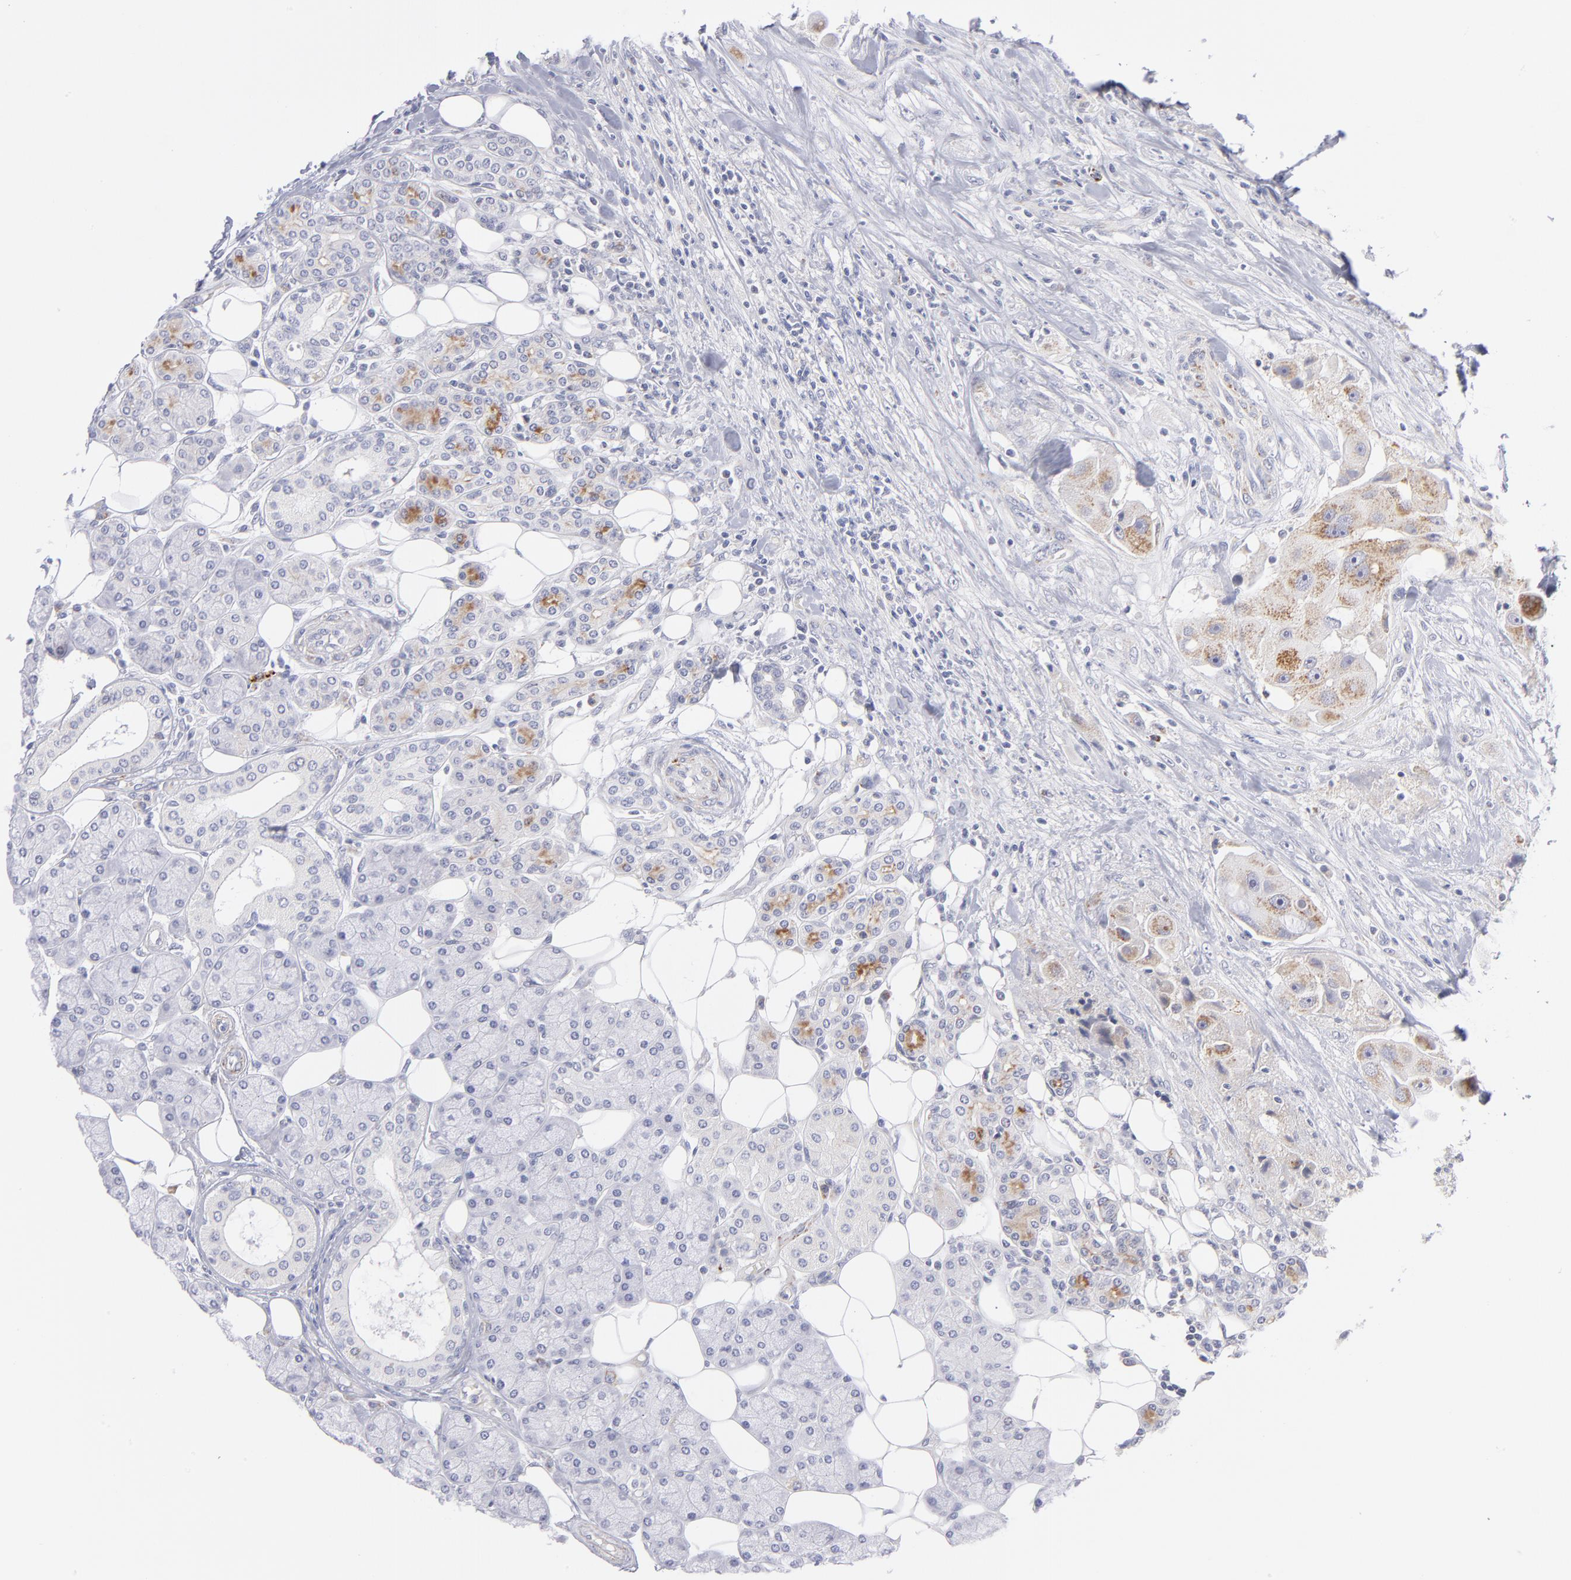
{"staining": {"intensity": "moderate", "quantity": "25%-75%", "location": "cytoplasmic/membranous"}, "tissue": "head and neck cancer", "cell_type": "Tumor cells", "image_type": "cancer", "snomed": [{"axis": "morphology", "description": "Normal tissue, NOS"}, {"axis": "morphology", "description": "Adenocarcinoma, NOS"}, {"axis": "topography", "description": "Salivary gland"}, {"axis": "topography", "description": "Head-Neck"}], "caption": "Adenocarcinoma (head and neck) was stained to show a protein in brown. There is medium levels of moderate cytoplasmic/membranous expression in about 25%-75% of tumor cells.", "gene": "MTHFD2", "patient": {"sex": "male", "age": 80}}